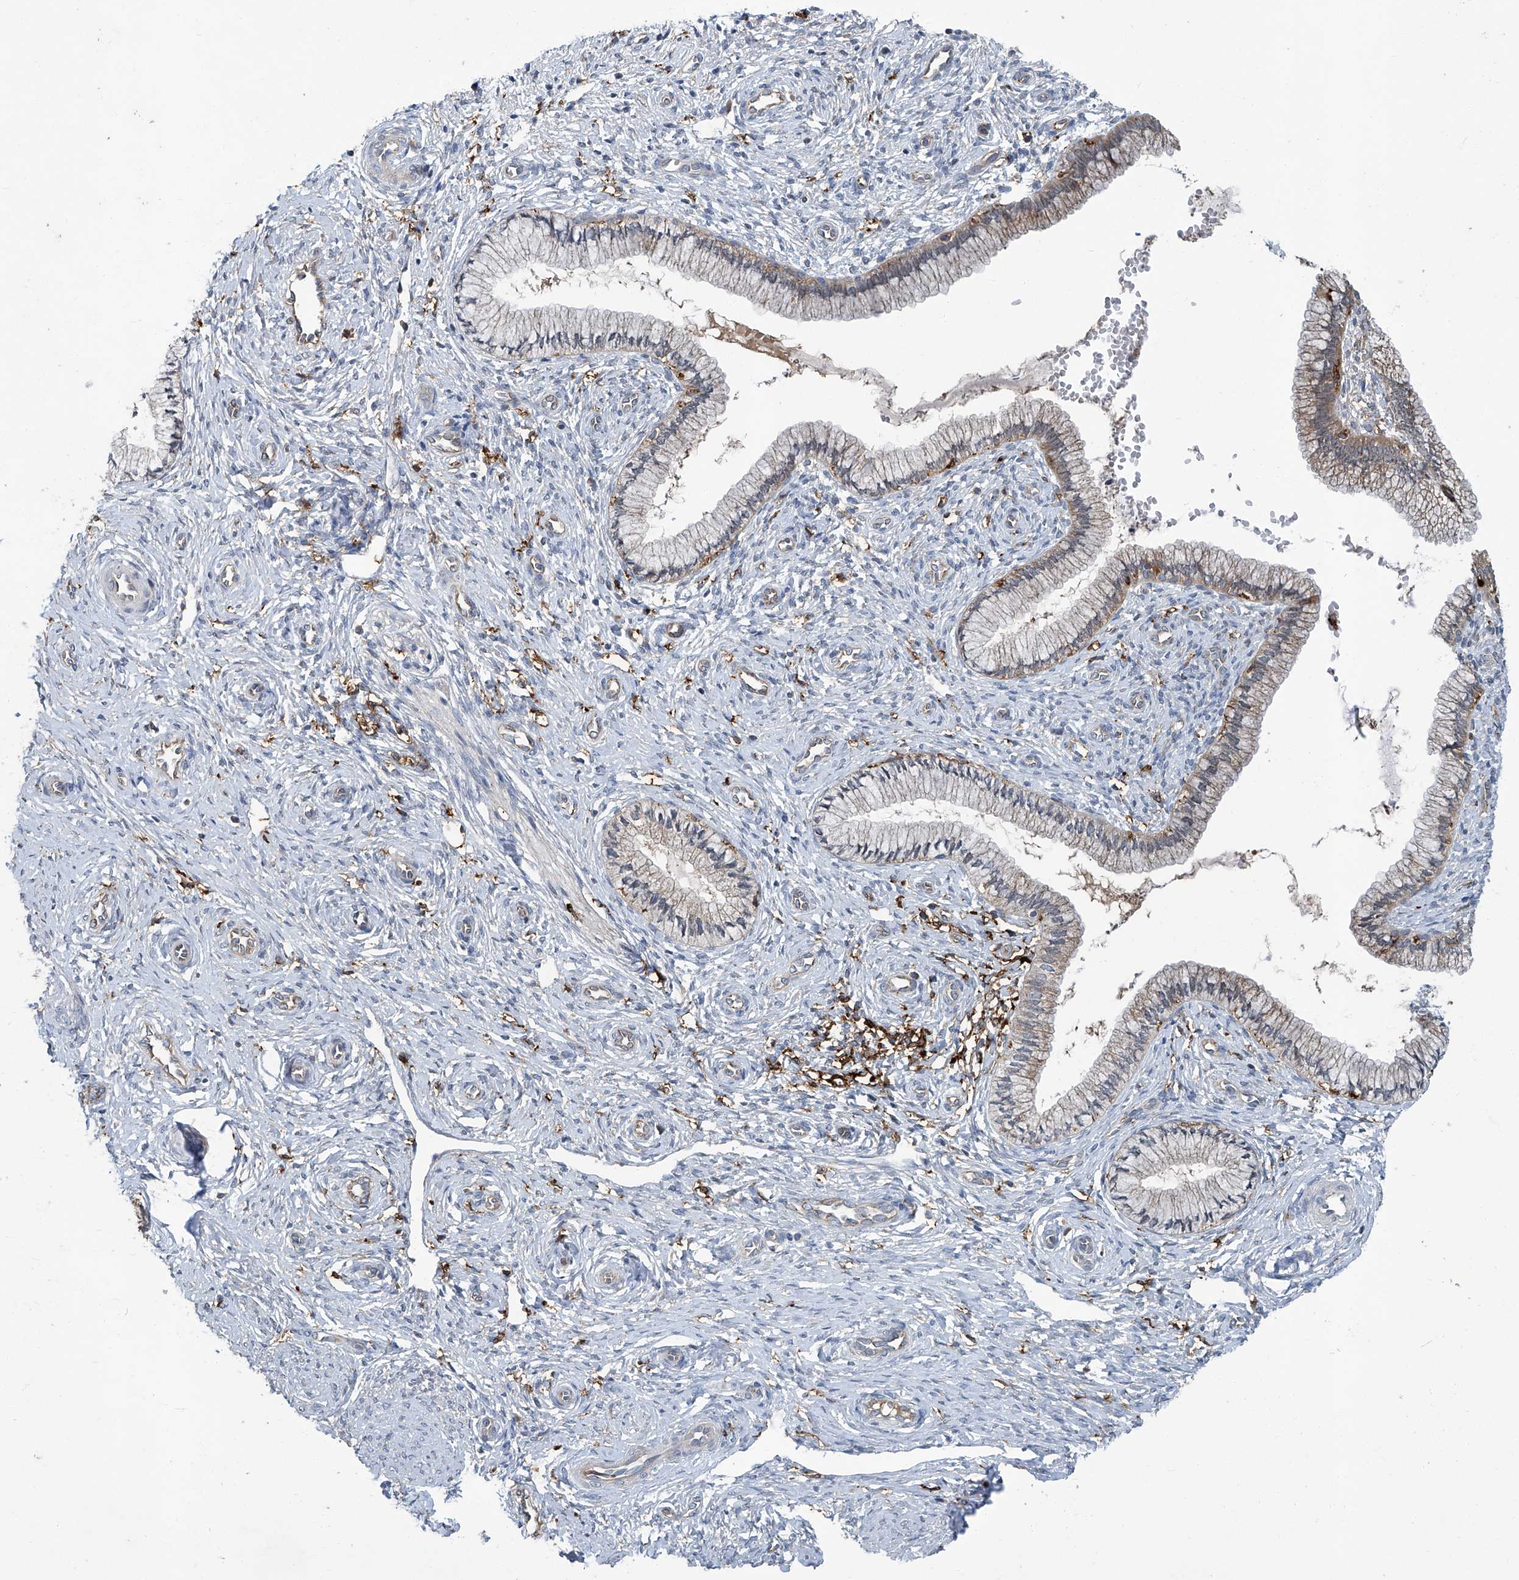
{"staining": {"intensity": "weak", "quantity": "25%-75%", "location": "cytoplasmic/membranous"}, "tissue": "cervix", "cell_type": "Glandular cells", "image_type": "normal", "snomed": [{"axis": "morphology", "description": "Normal tissue, NOS"}, {"axis": "topography", "description": "Cervix"}], "caption": "Cervix stained with DAB (3,3'-diaminobenzidine) immunohistochemistry shows low levels of weak cytoplasmic/membranous expression in about 25%-75% of glandular cells.", "gene": "FAM167A", "patient": {"sex": "female", "age": 27}}